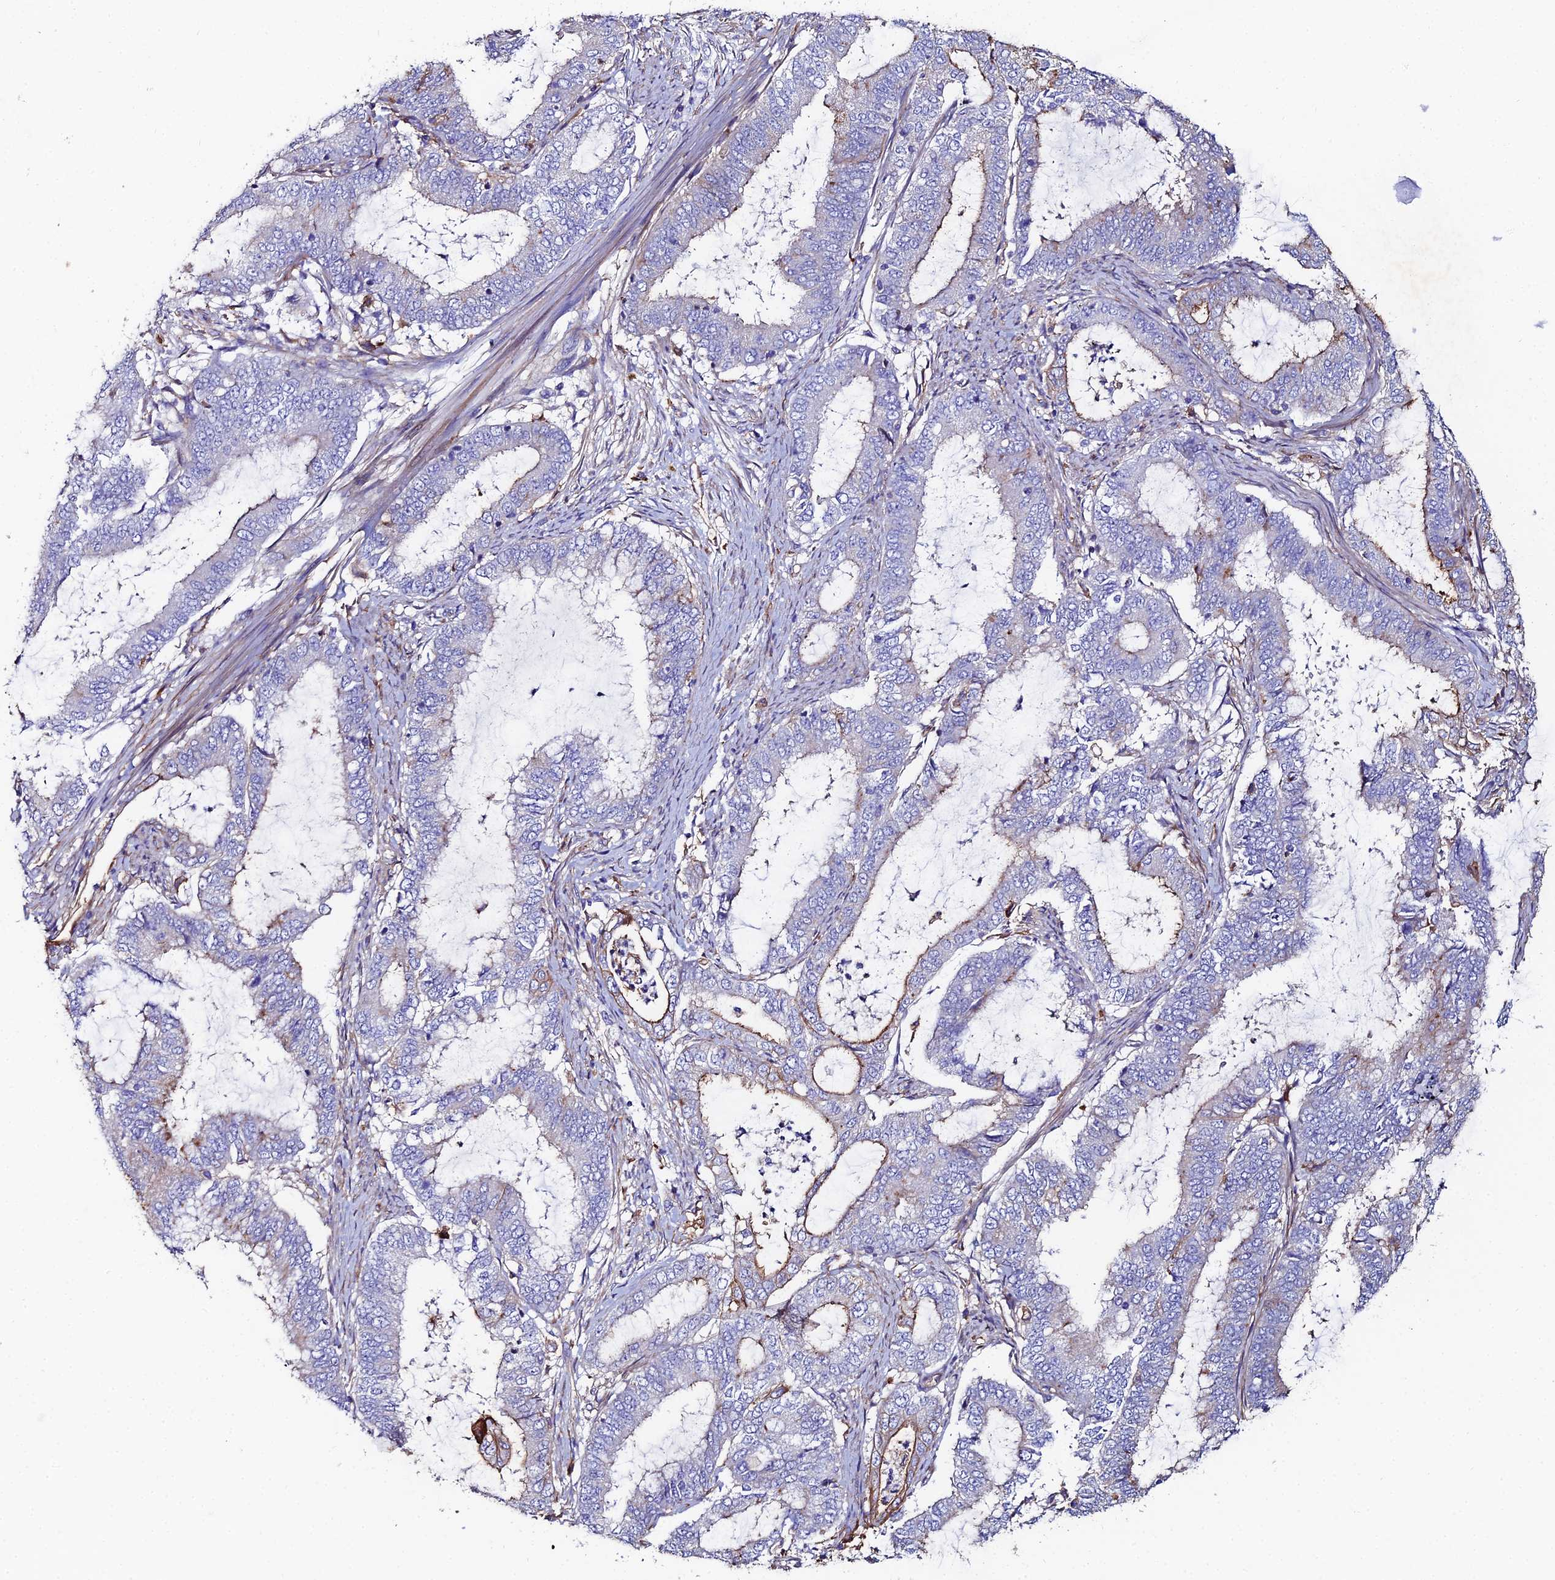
{"staining": {"intensity": "negative", "quantity": "none", "location": "none"}, "tissue": "endometrial cancer", "cell_type": "Tumor cells", "image_type": "cancer", "snomed": [{"axis": "morphology", "description": "Adenocarcinoma, NOS"}, {"axis": "topography", "description": "Endometrium"}], "caption": "An IHC image of adenocarcinoma (endometrial) is shown. There is no staining in tumor cells of adenocarcinoma (endometrial). The staining was performed using DAB to visualize the protein expression in brown, while the nuclei were stained in blue with hematoxylin (Magnification: 20x).", "gene": "C6", "patient": {"sex": "female", "age": 51}}